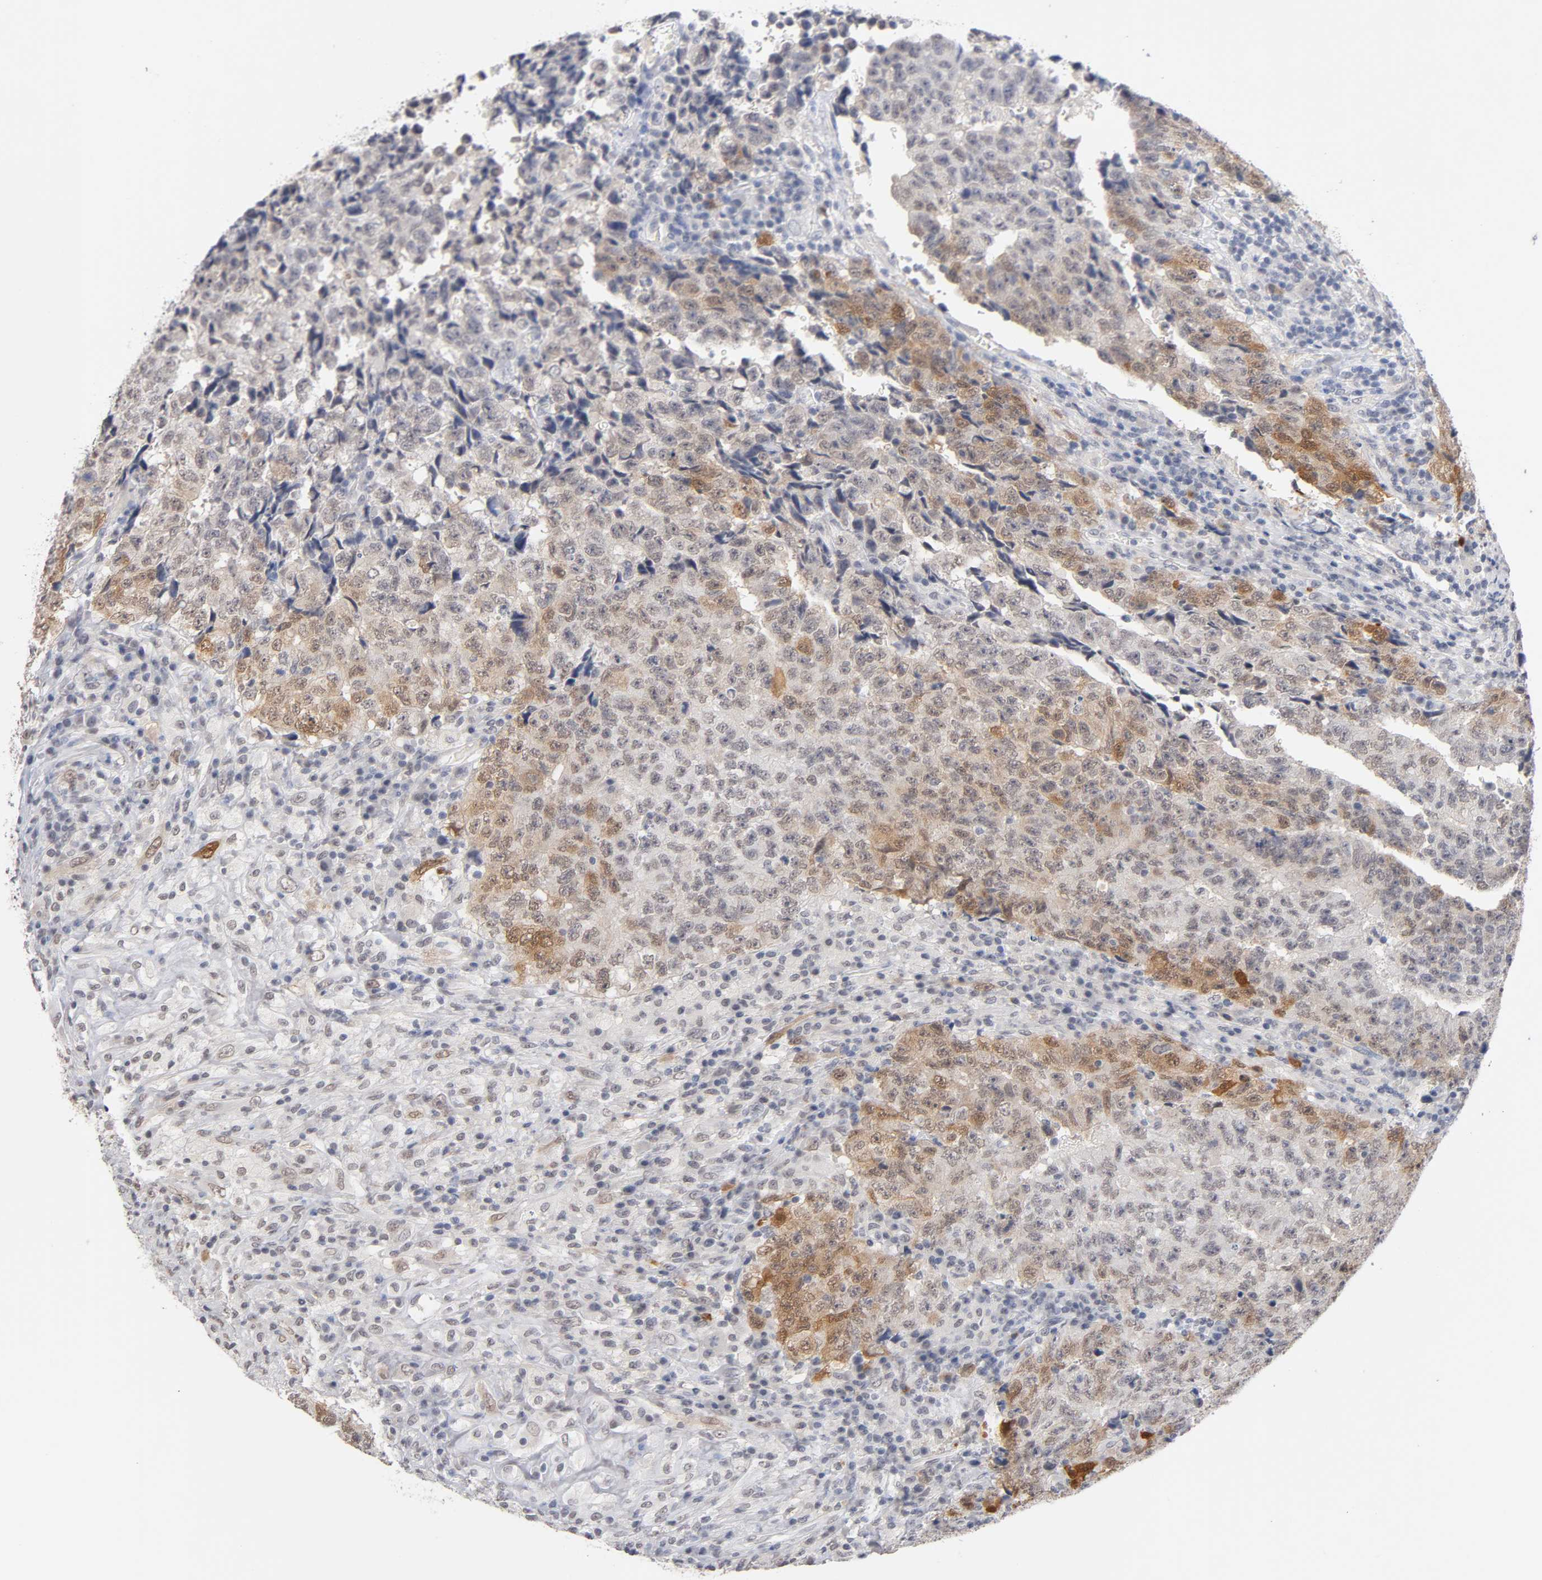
{"staining": {"intensity": "moderate", "quantity": "25%-75%", "location": "cytoplasmic/membranous,nuclear"}, "tissue": "testis cancer", "cell_type": "Tumor cells", "image_type": "cancer", "snomed": [{"axis": "morphology", "description": "Necrosis, NOS"}, {"axis": "morphology", "description": "Carcinoma, Embryonal, NOS"}, {"axis": "topography", "description": "Testis"}], "caption": "The immunohistochemical stain highlights moderate cytoplasmic/membranous and nuclear staining in tumor cells of testis cancer (embryonal carcinoma) tissue. The protein of interest is shown in brown color, while the nuclei are stained blue.", "gene": "CRABP2", "patient": {"sex": "male", "age": 19}}